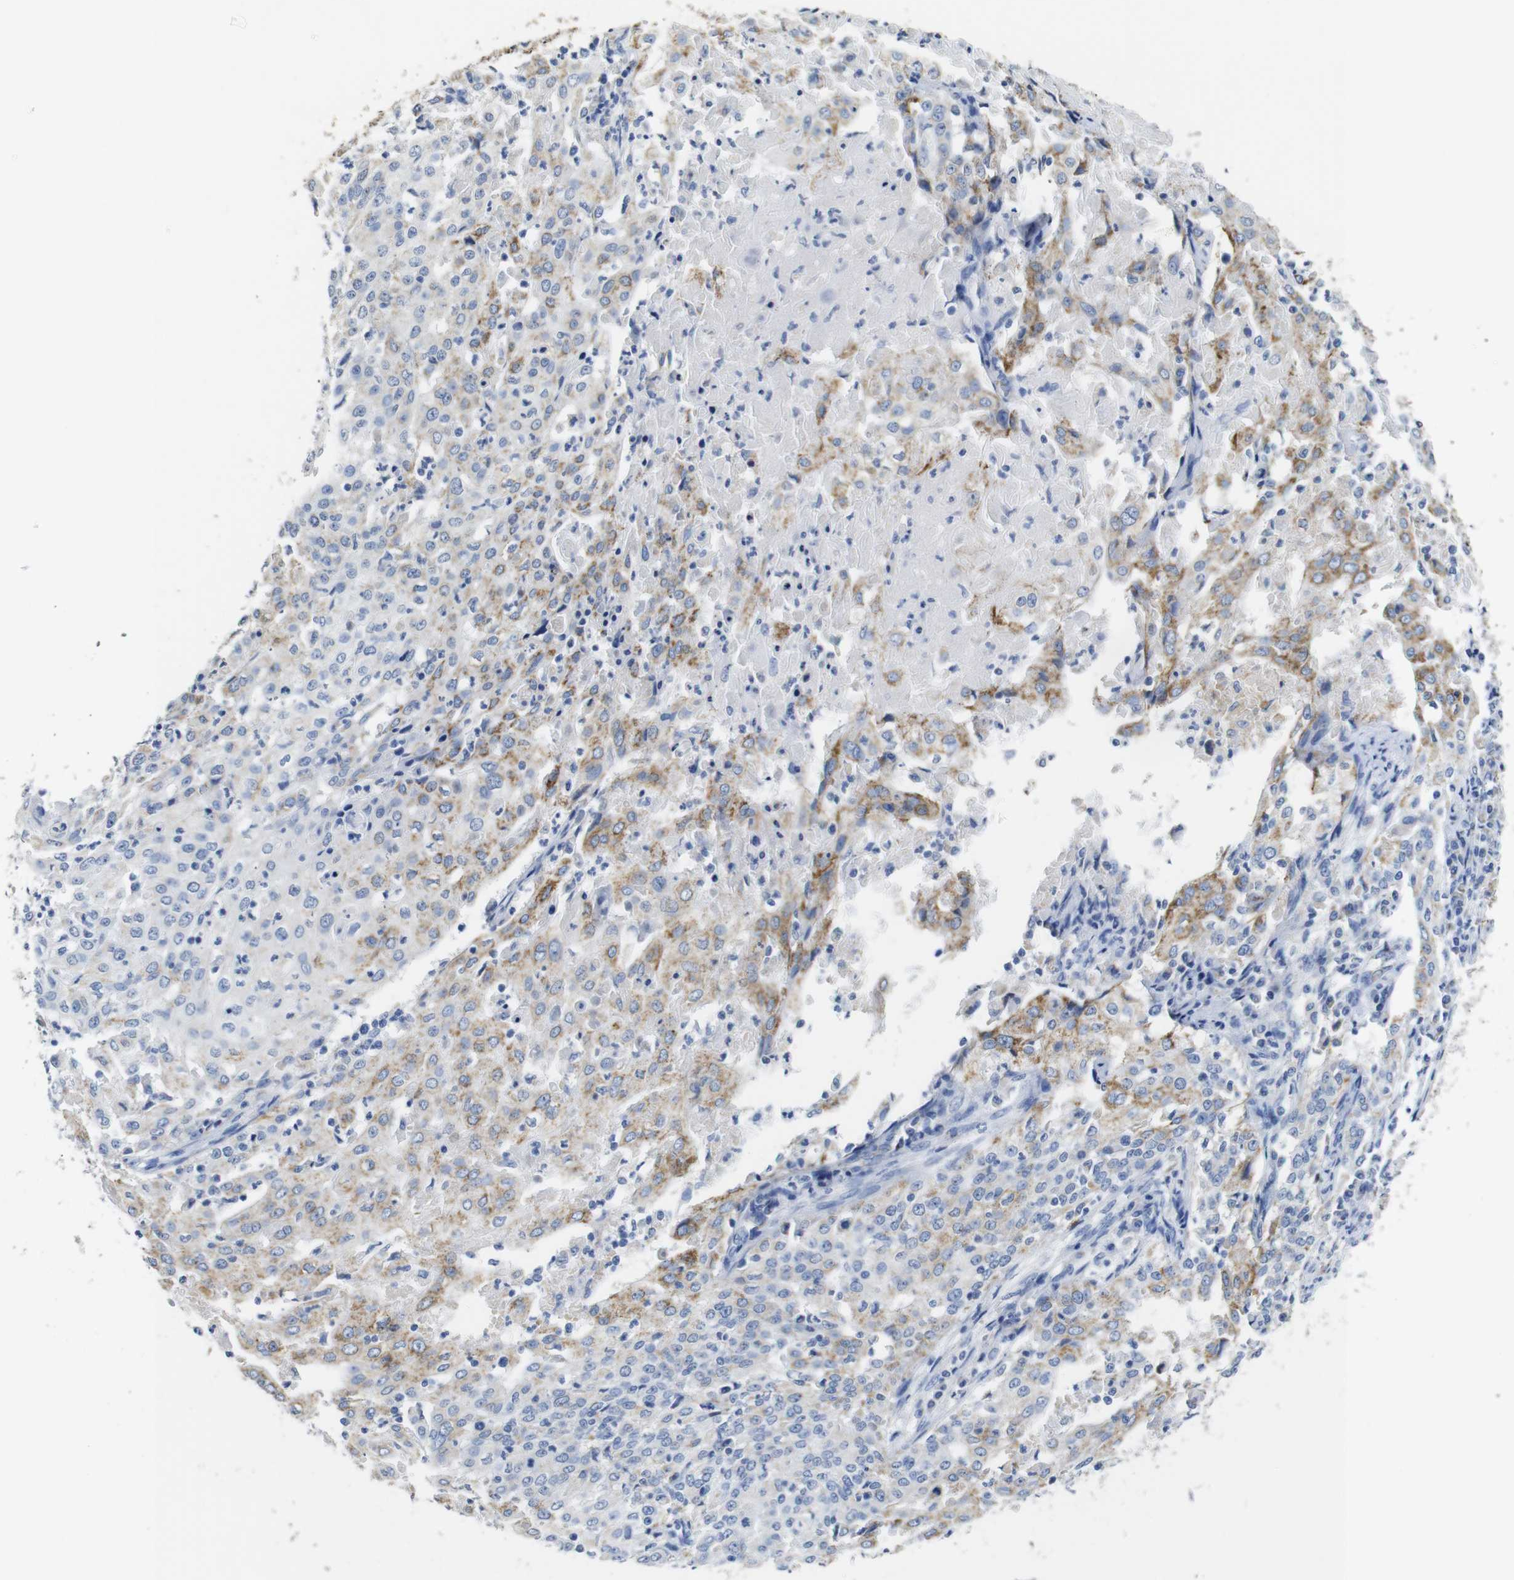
{"staining": {"intensity": "moderate", "quantity": "<25%", "location": "cytoplasmic/membranous"}, "tissue": "cervical cancer", "cell_type": "Tumor cells", "image_type": "cancer", "snomed": [{"axis": "morphology", "description": "Squamous cell carcinoma, NOS"}, {"axis": "topography", "description": "Cervix"}], "caption": "Cervical cancer was stained to show a protein in brown. There is low levels of moderate cytoplasmic/membranous expression in approximately <25% of tumor cells.", "gene": "MAOA", "patient": {"sex": "female", "age": 39}}